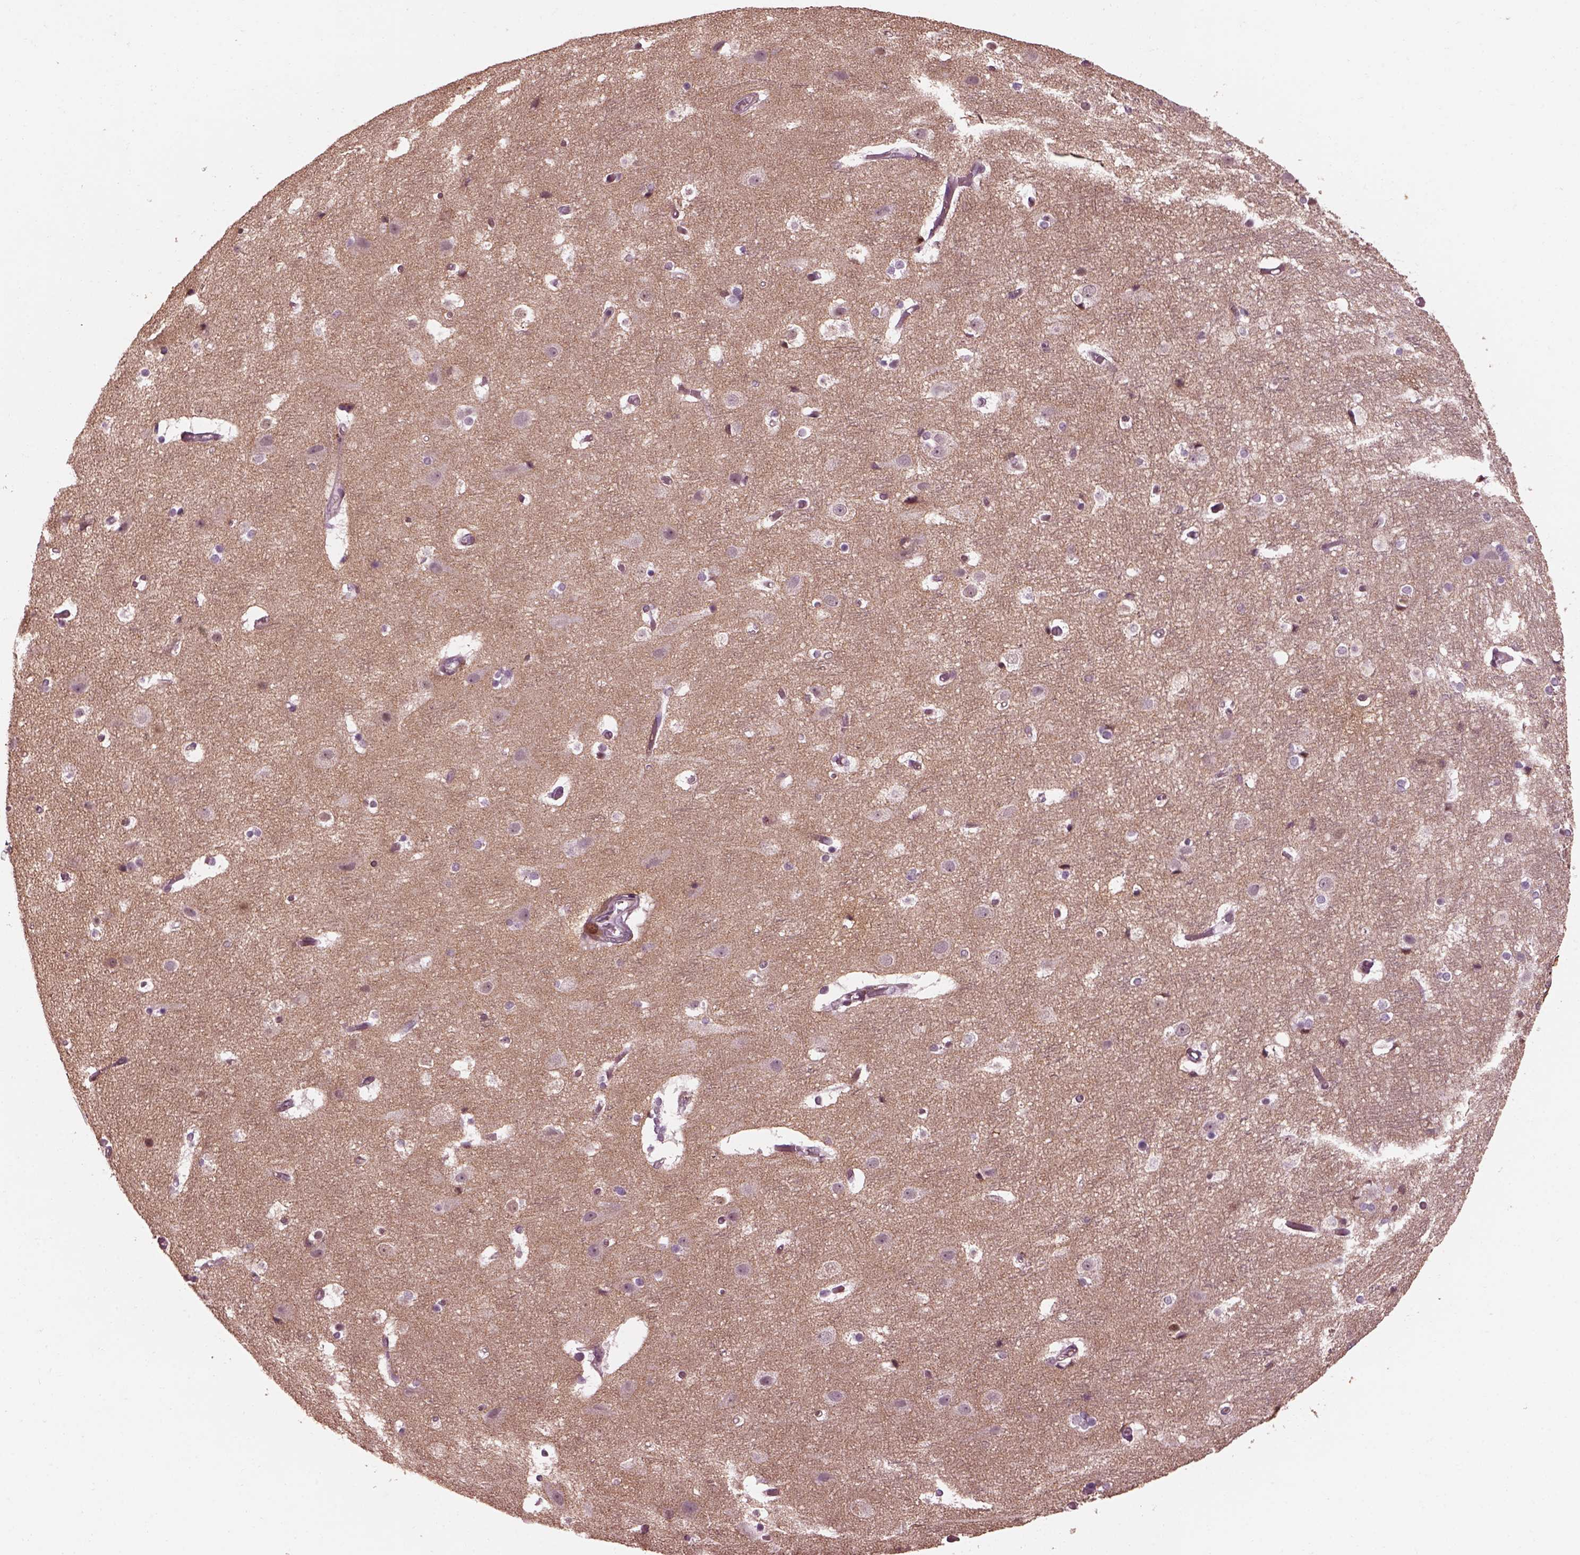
{"staining": {"intensity": "negative", "quantity": "none", "location": "none"}, "tissue": "cerebral cortex", "cell_type": "Endothelial cells", "image_type": "normal", "snomed": [{"axis": "morphology", "description": "Normal tissue, NOS"}, {"axis": "topography", "description": "Cerebral cortex"}], "caption": "Protein analysis of unremarkable cerebral cortex reveals no significant expression in endothelial cells. Nuclei are stained in blue.", "gene": "EFEMP1", "patient": {"sex": "female", "age": 52}}